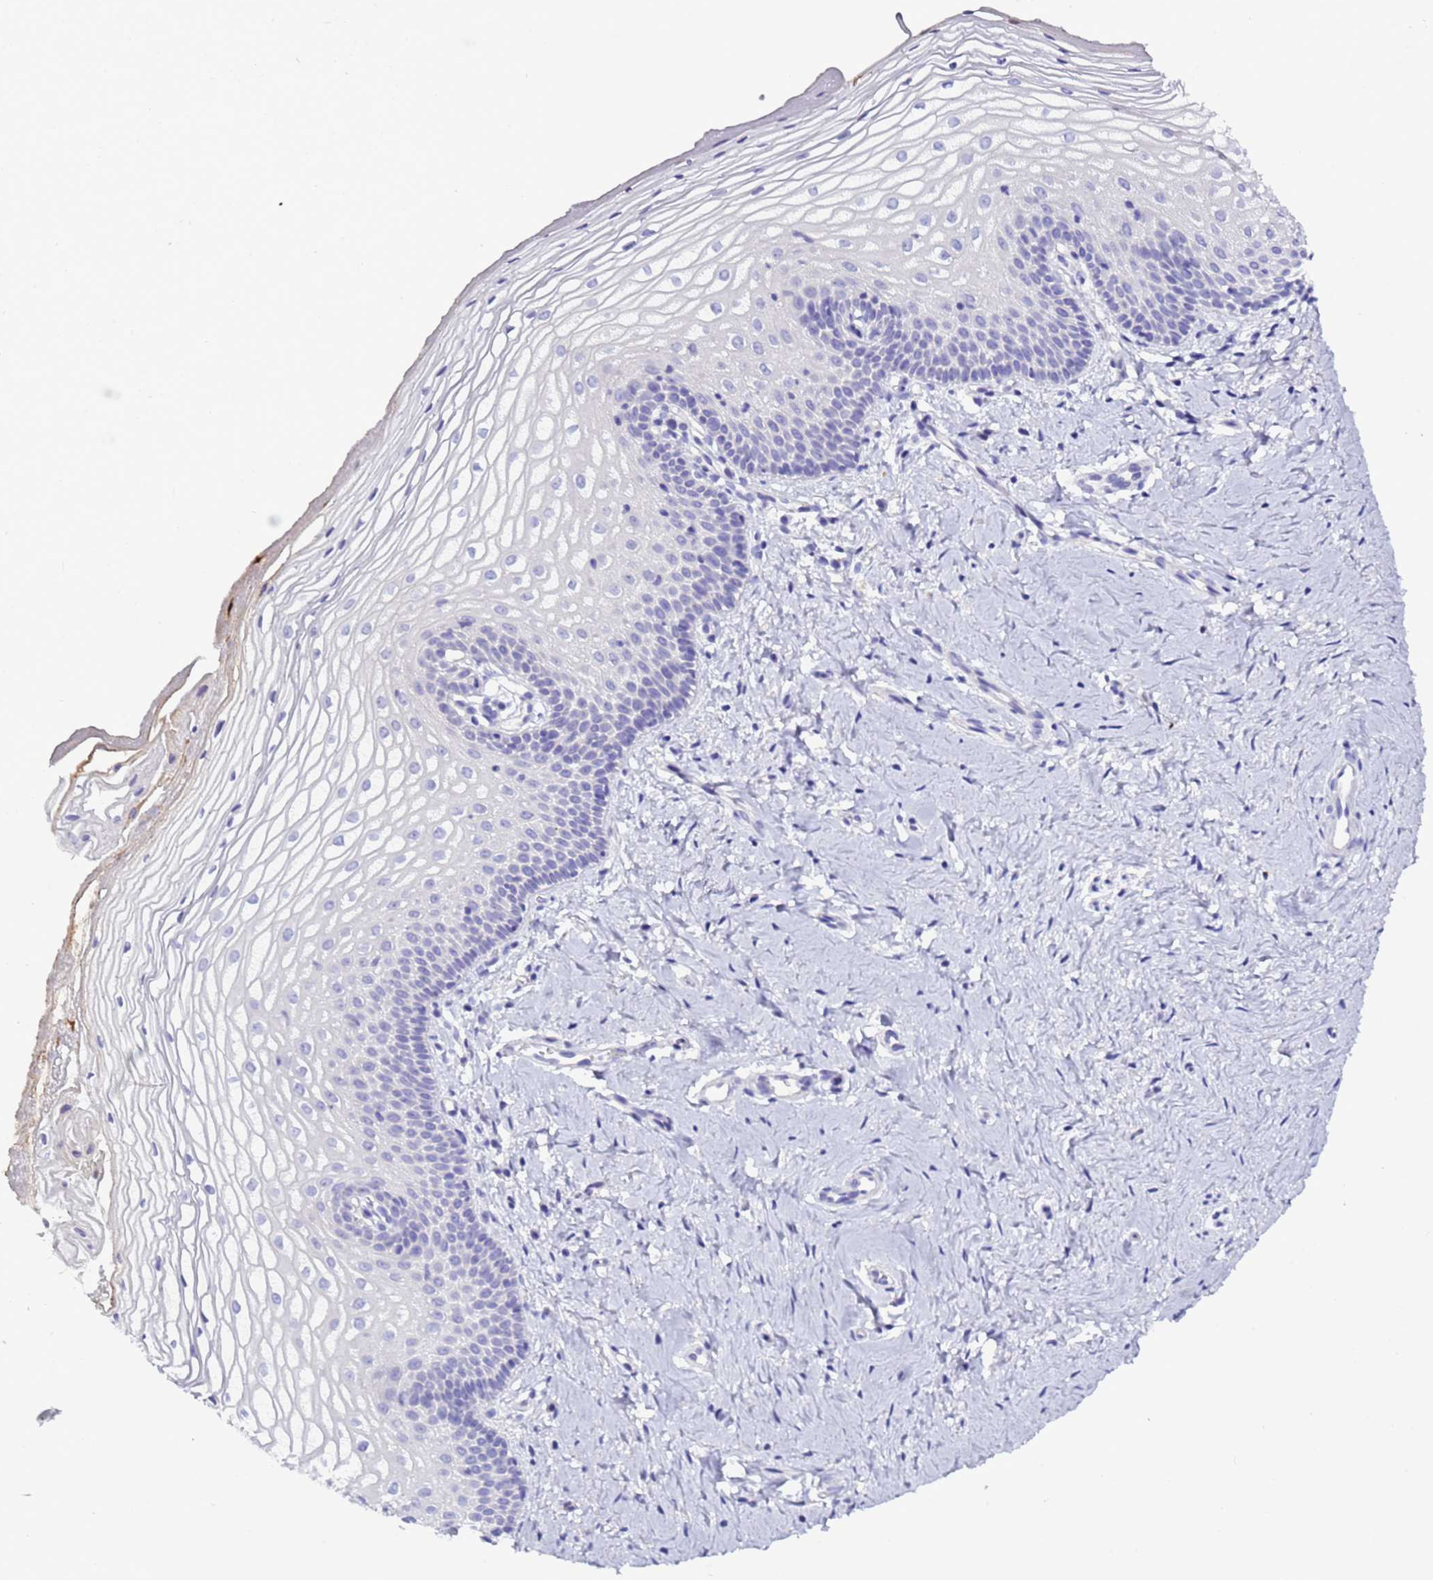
{"staining": {"intensity": "negative", "quantity": "none", "location": "none"}, "tissue": "vagina", "cell_type": "Squamous epithelial cells", "image_type": "normal", "snomed": [{"axis": "morphology", "description": "Normal tissue, NOS"}, {"axis": "topography", "description": "Vagina"}], "caption": "This is a histopathology image of immunohistochemistry (IHC) staining of benign vagina, which shows no positivity in squamous epithelial cells.", "gene": "C4orf46", "patient": {"sex": "female", "age": 56}}